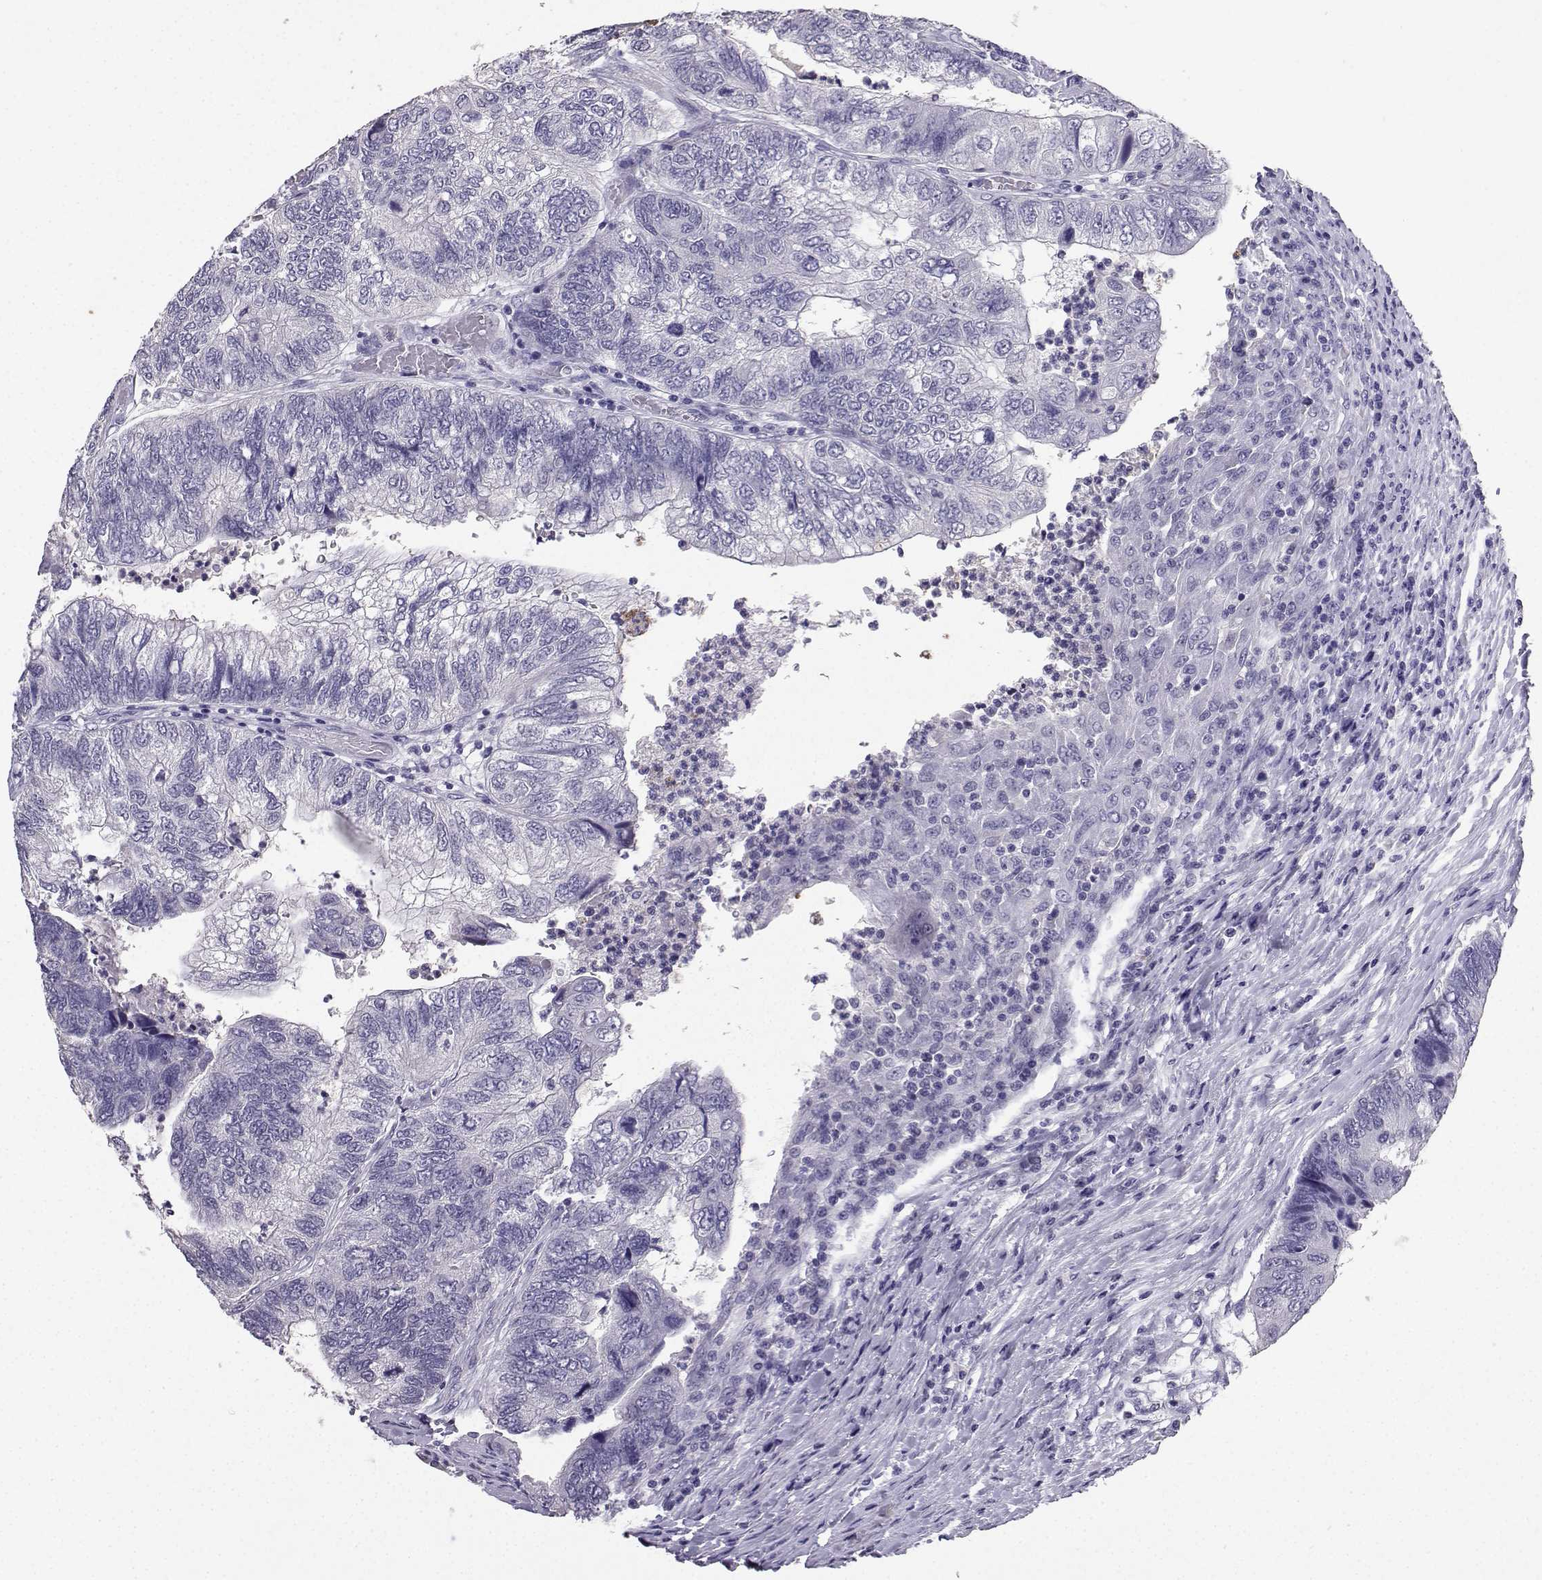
{"staining": {"intensity": "negative", "quantity": "none", "location": "none"}, "tissue": "colorectal cancer", "cell_type": "Tumor cells", "image_type": "cancer", "snomed": [{"axis": "morphology", "description": "Adenocarcinoma, NOS"}, {"axis": "topography", "description": "Colon"}], "caption": "Immunohistochemistry micrograph of human colorectal adenocarcinoma stained for a protein (brown), which exhibits no expression in tumor cells. (IHC, brightfield microscopy, high magnification).", "gene": "SPAG11B", "patient": {"sex": "female", "age": 67}}